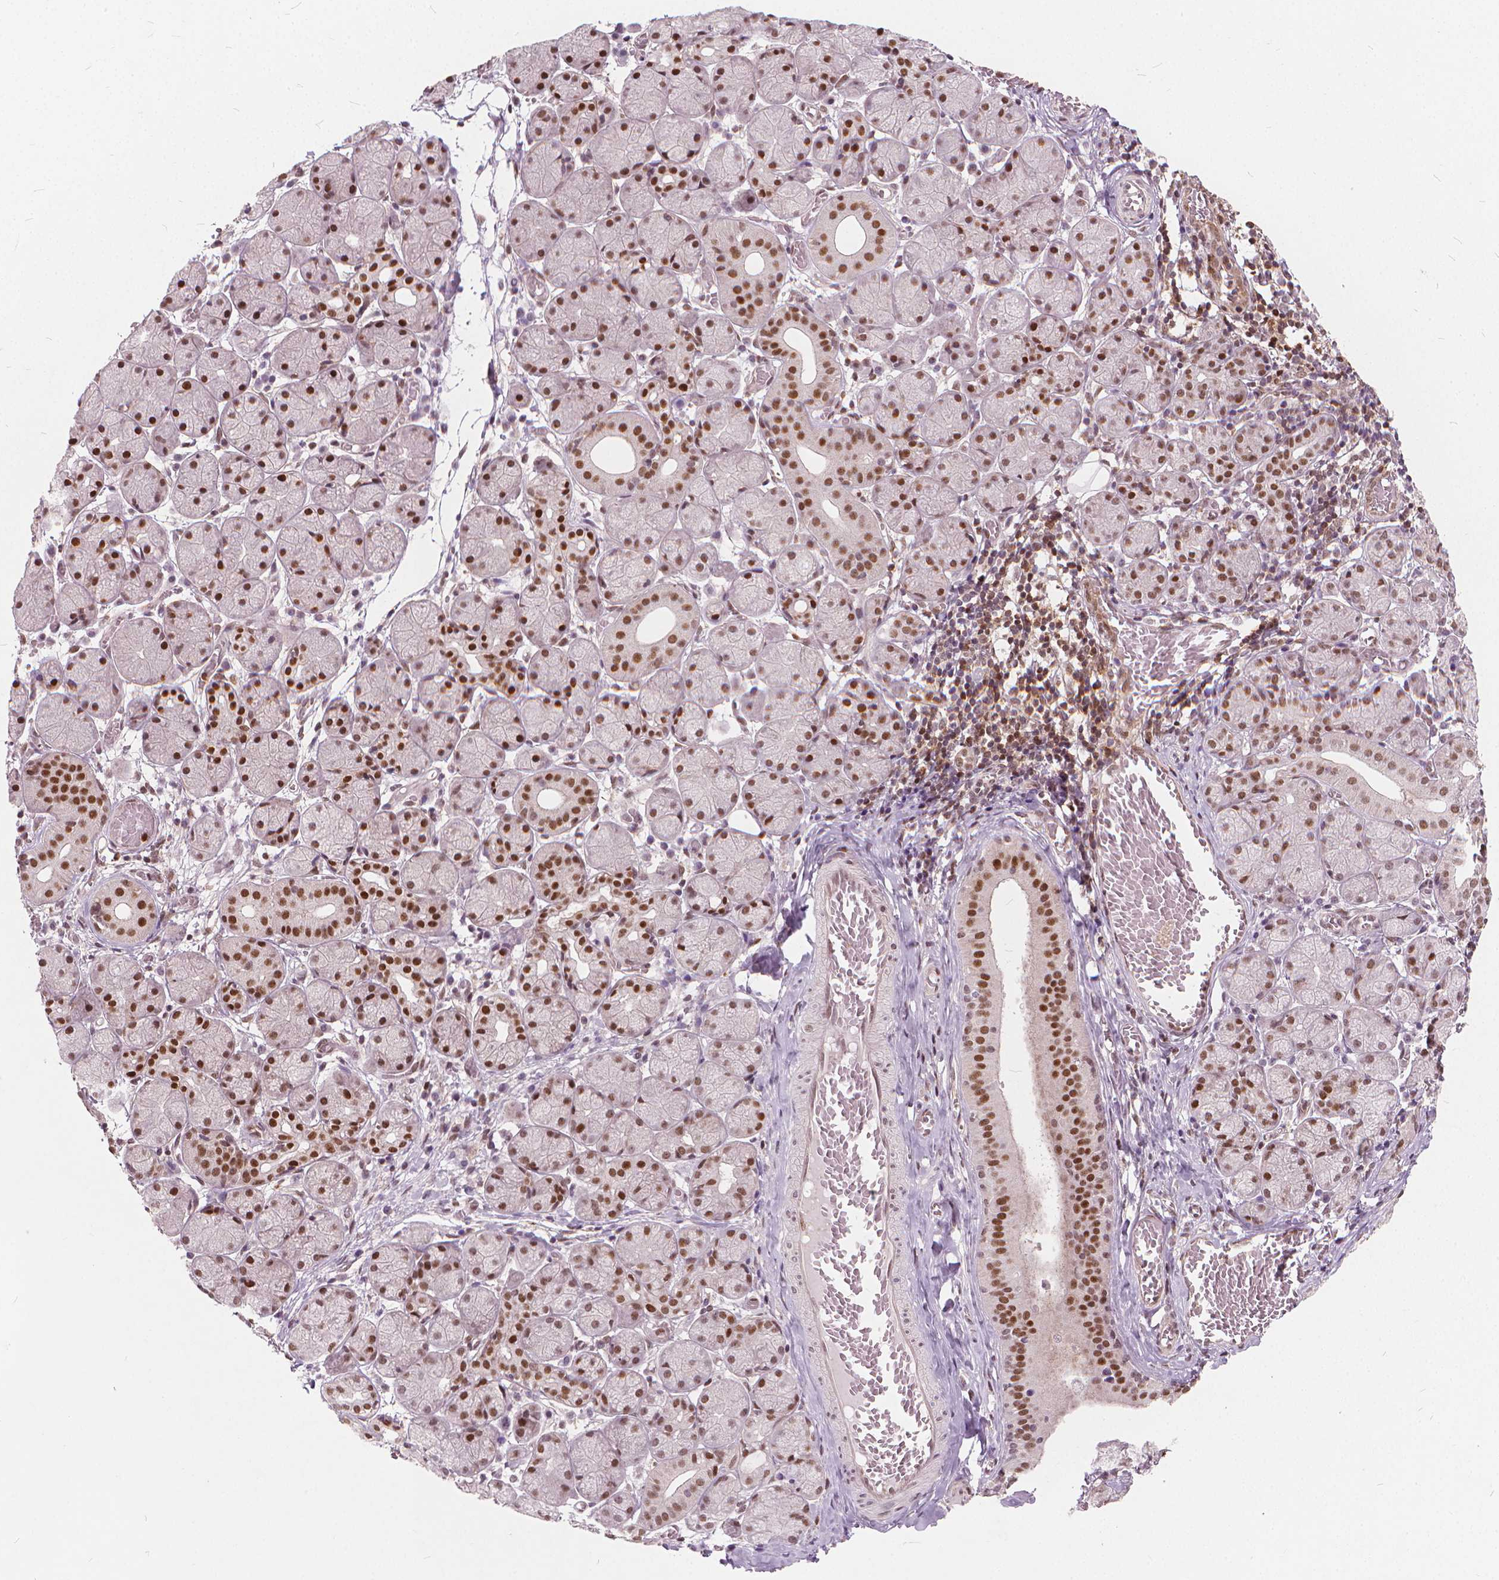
{"staining": {"intensity": "strong", "quantity": "25%-75%", "location": "nuclear"}, "tissue": "salivary gland", "cell_type": "Glandular cells", "image_type": "normal", "snomed": [{"axis": "morphology", "description": "Normal tissue, NOS"}, {"axis": "topography", "description": "Salivary gland"}, {"axis": "topography", "description": "Peripheral nerve tissue"}], "caption": "A high amount of strong nuclear expression is seen in about 25%-75% of glandular cells in unremarkable salivary gland.", "gene": "STAT5B", "patient": {"sex": "female", "age": 24}}